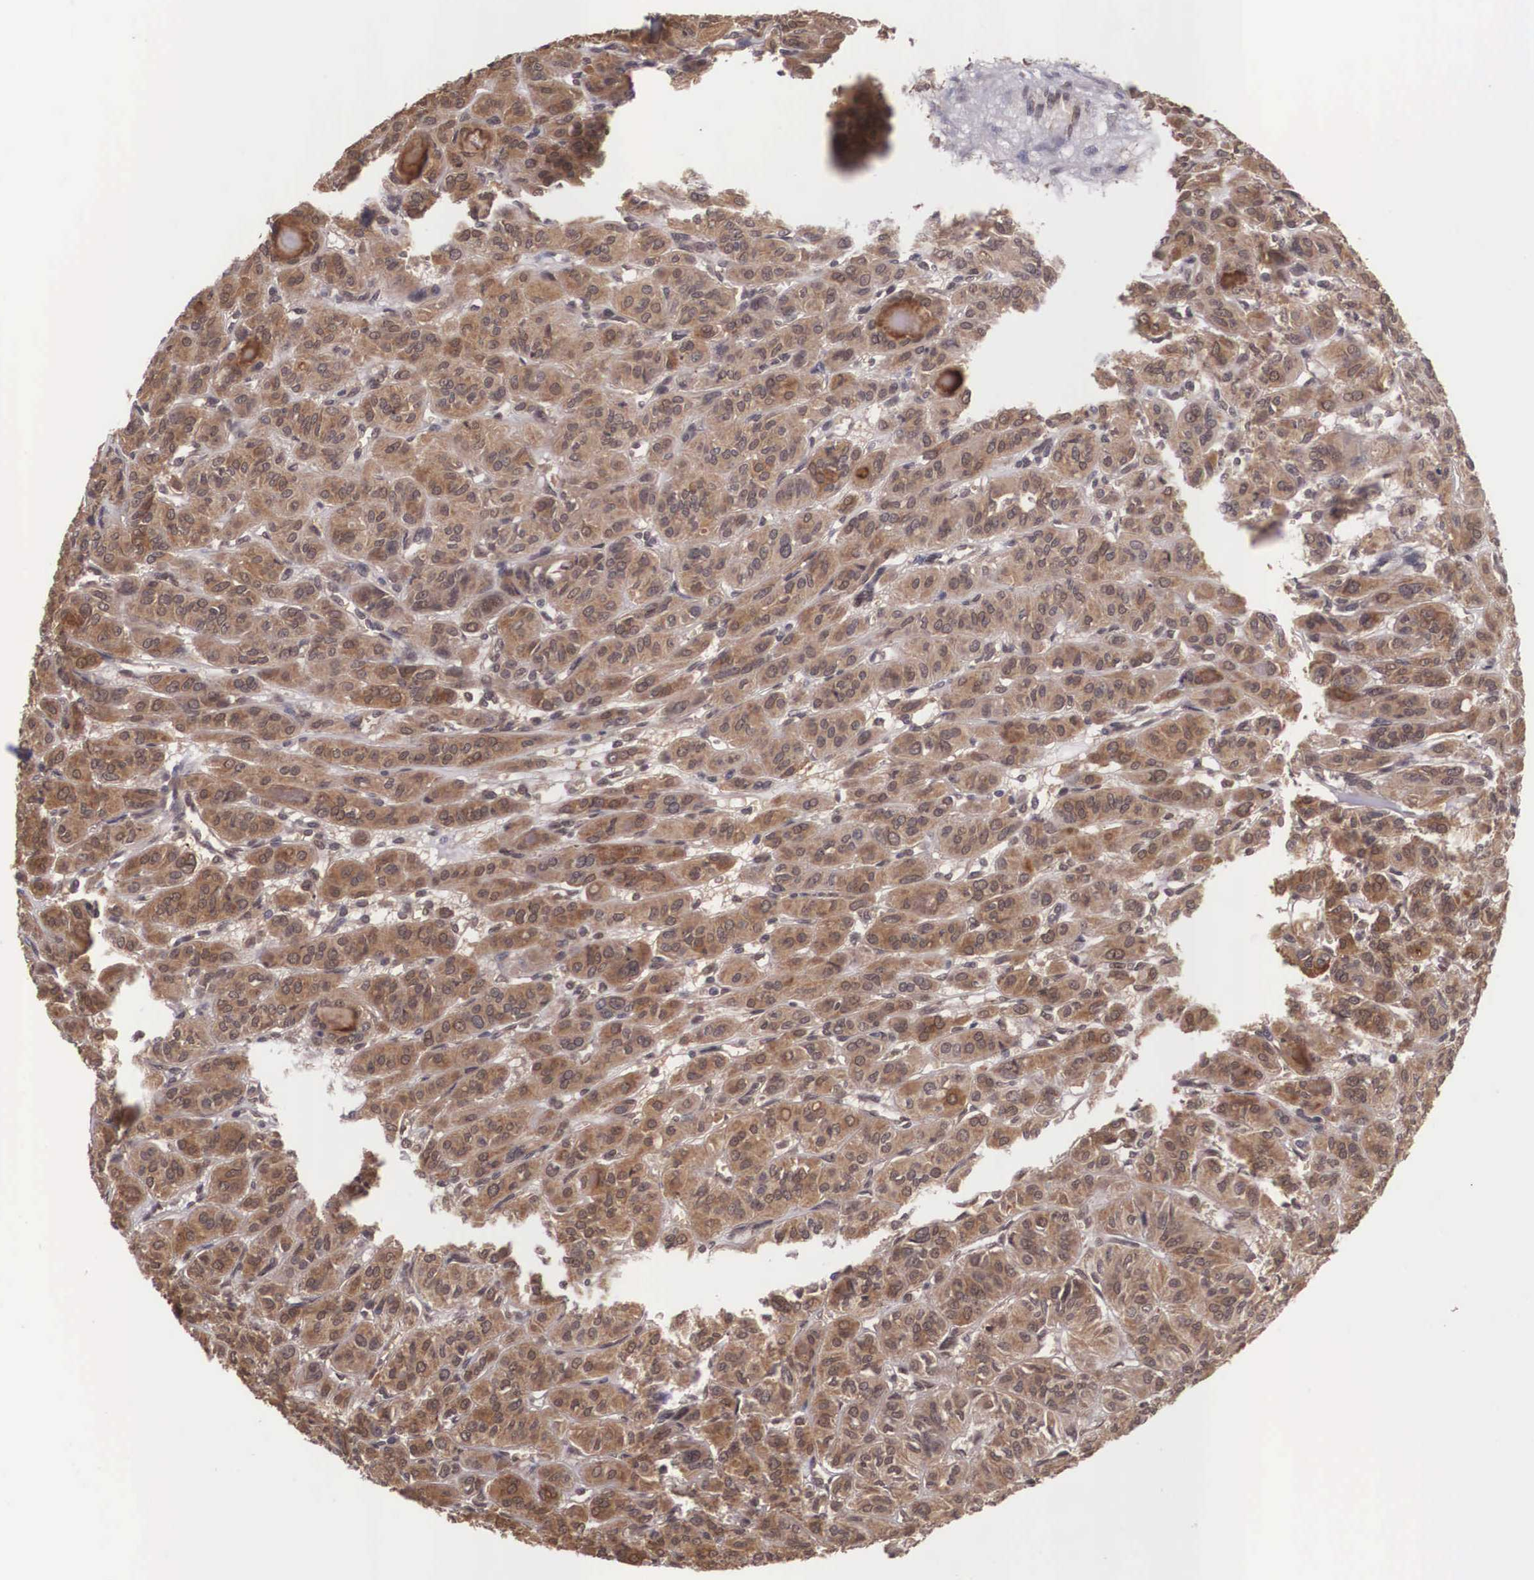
{"staining": {"intensity": "moderate", "quantity": ">75%", "location": "cytoplasmic/membranous"}, "tissue": "thyroid cancer", "cell_type": "Tumor cells", "image_type": "cancer", "snomed": [{"axis": "morphology", "description": "Follicular adenoma carcinoma, NOS"}, {"axis": "topography", "description": "Thyroid gland"}], "caption": "Immunohistochemical staining of human thyroid cancer (follicular adenoma carcinoma) displays medium levels of moderate cytoplasmic/membranous protein expression in about >75% of tumor cells.", "gene": "VASH1", "patient": {"sex": "female", "age": 71}}